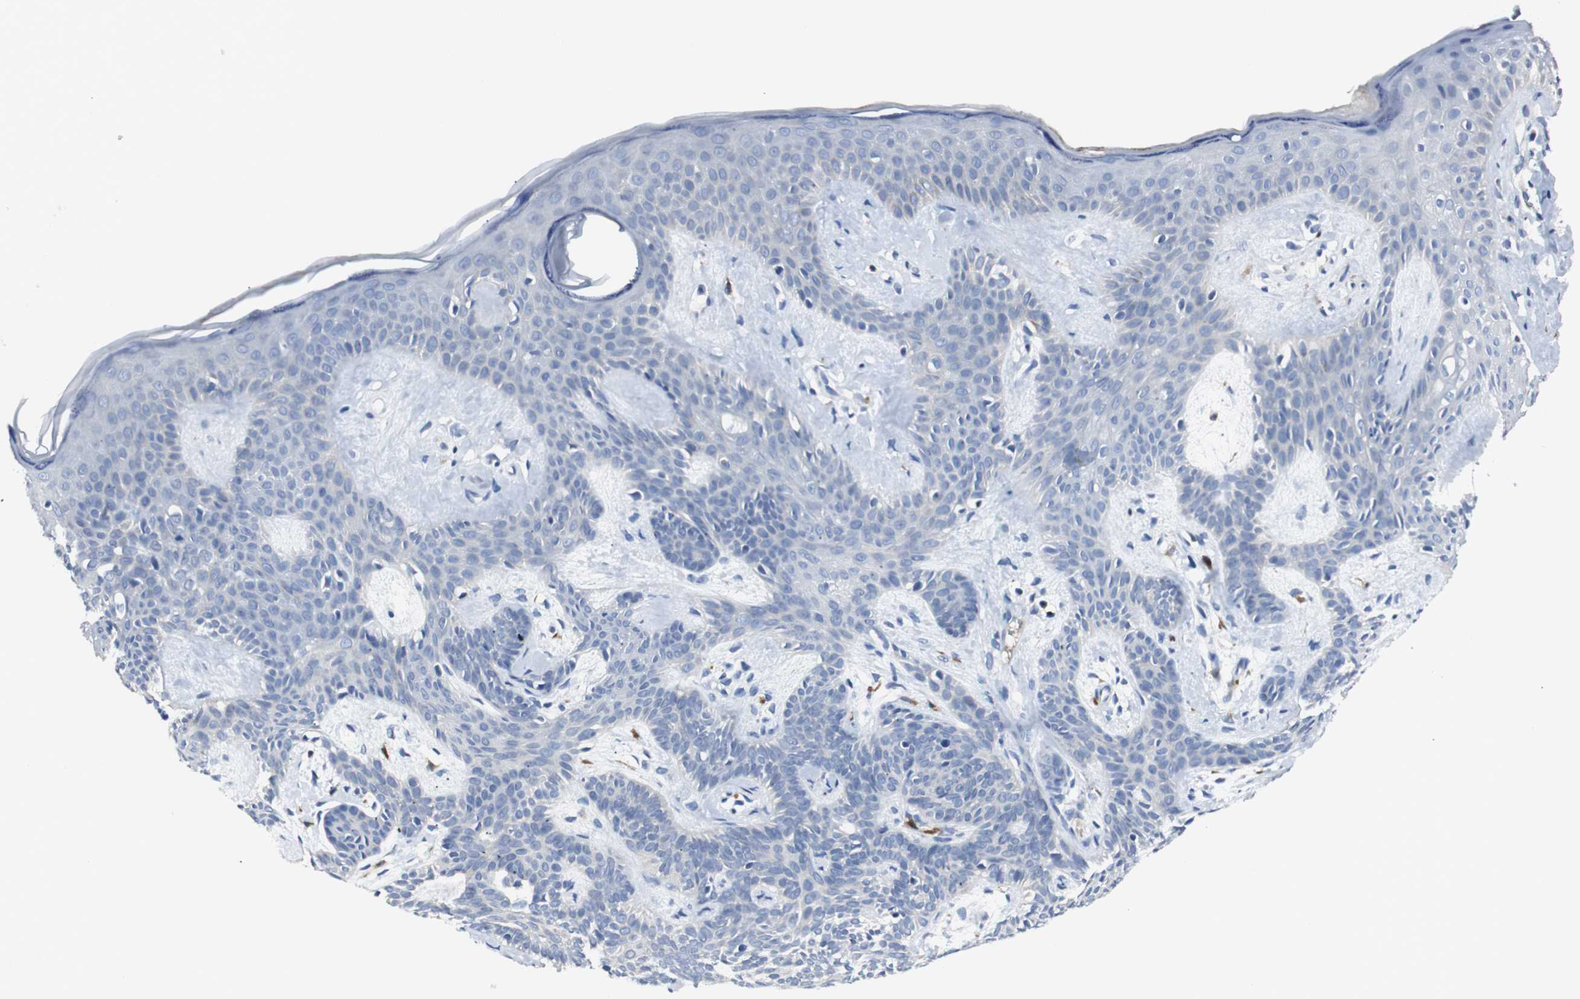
{"staining": {"intensity": "negative", "quantity": "none", "location": "none"}, "tissue": "skin cancer", "cell_type": "Tumor cells", "image_type": "cancer", "snomed": [{"axis": "morphology", "description": "Developmental malformation"}, {"axis": "morphology", "description": "Basal cell carcinoma"}, {"axis": "topography", "description": "Skin"}], "caption": "The immunohistochemistry (IHC) image has no significant positivity in tumor cells of skin cancer tissue. Nuclei are stained in blue.", "gene": "RASA1", "patient": {"sex": "female", "age": 62}}